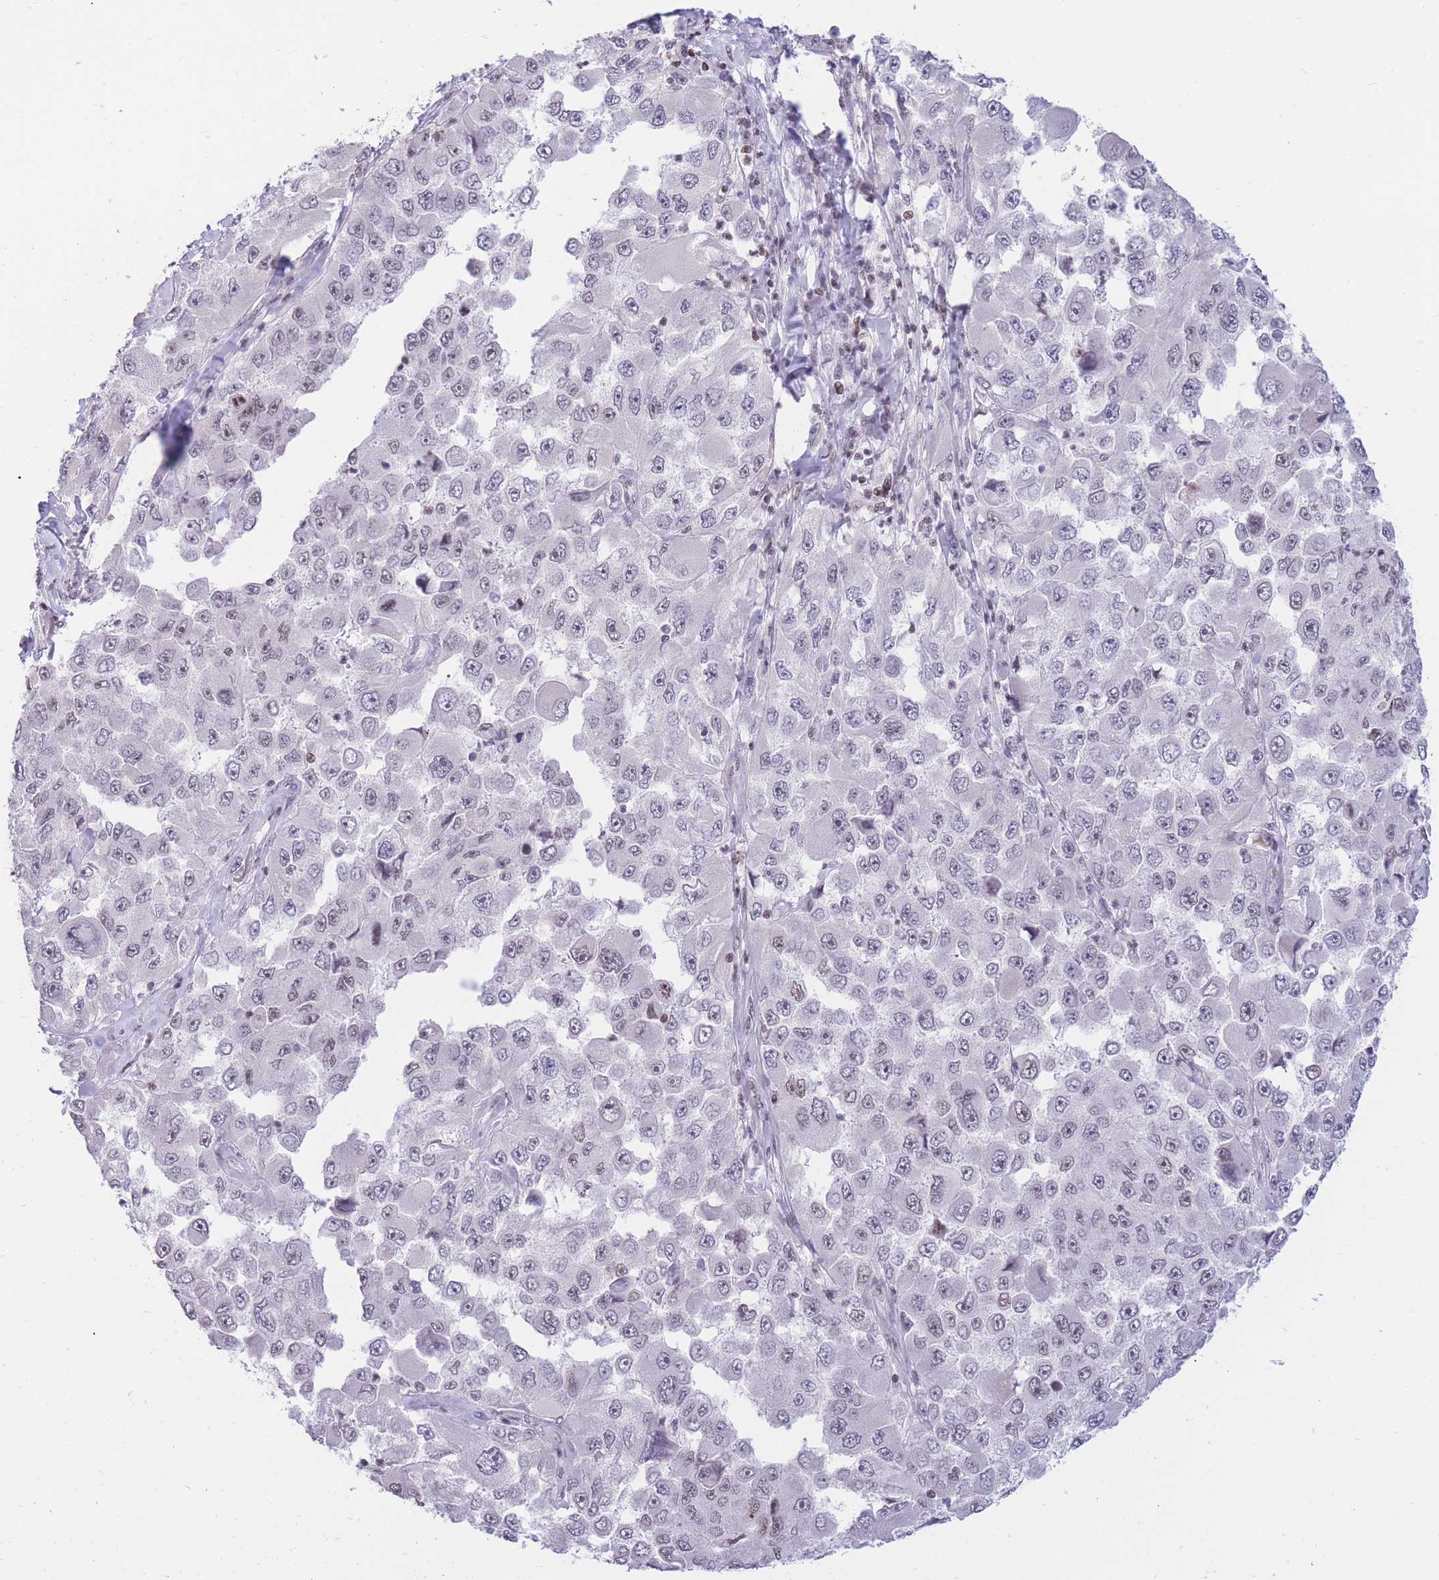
{"staining": {"intensity": "negative", "quantity": "none", "location": "none"}, "tissue": "melanoma", "cell_type": "Tumor cells", "image_type": "cancer", "snomed": [{"axis": "morphology", "description": "Malignant melanoma, Metastatic site"}, {"axis": "topography", "description": "Lymph node"}], "caption": "Immunohistochemical staining of human malignant melanoma (metastatic site) shows no significant staining in tumor cells.", "gene": "HMGN1", "patient": {"sex": "male", "age": 62}}